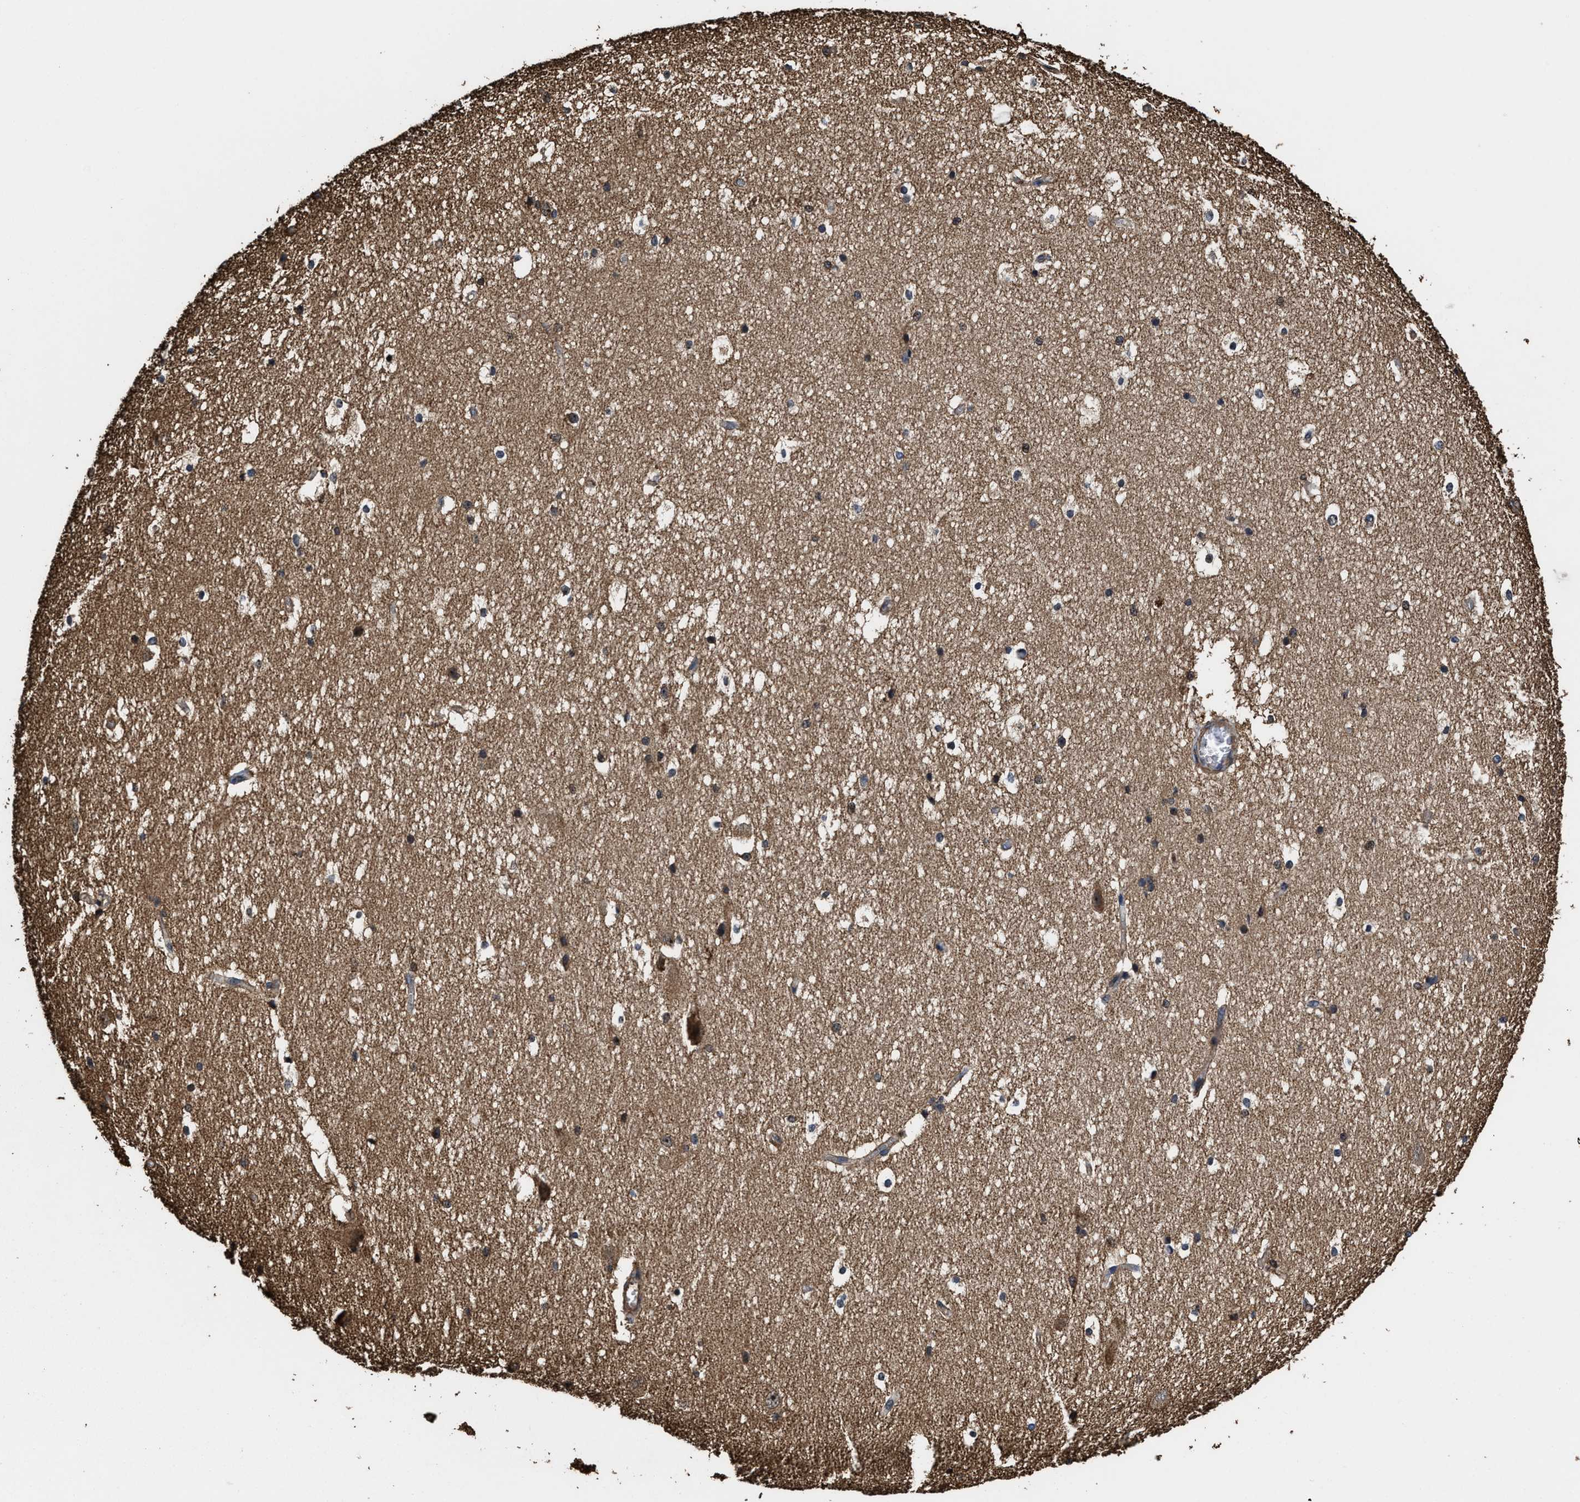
{"staining": {"intensity": "moderate", "quantity": "<25%", "location": "cytoplasmic/membranous"}, "tissue": "hippocampus", "cell_type": "Glial cells", "image_type": "normal", "snomed": [{"axis": "morphology", "description": "Normal tissue, NOS"}, {"axis": "topography", "description": "Hippocampus"}], "caption": "Protein analysis of benign hippocampus shows moderate cytoplasmic/membranous positivity in about <25% of glial cells. (Brightfield microscopy of DAB IHC at high magnification).", "gene": "KBTBD2", "patient": {"sex": "female", "age": 19}}